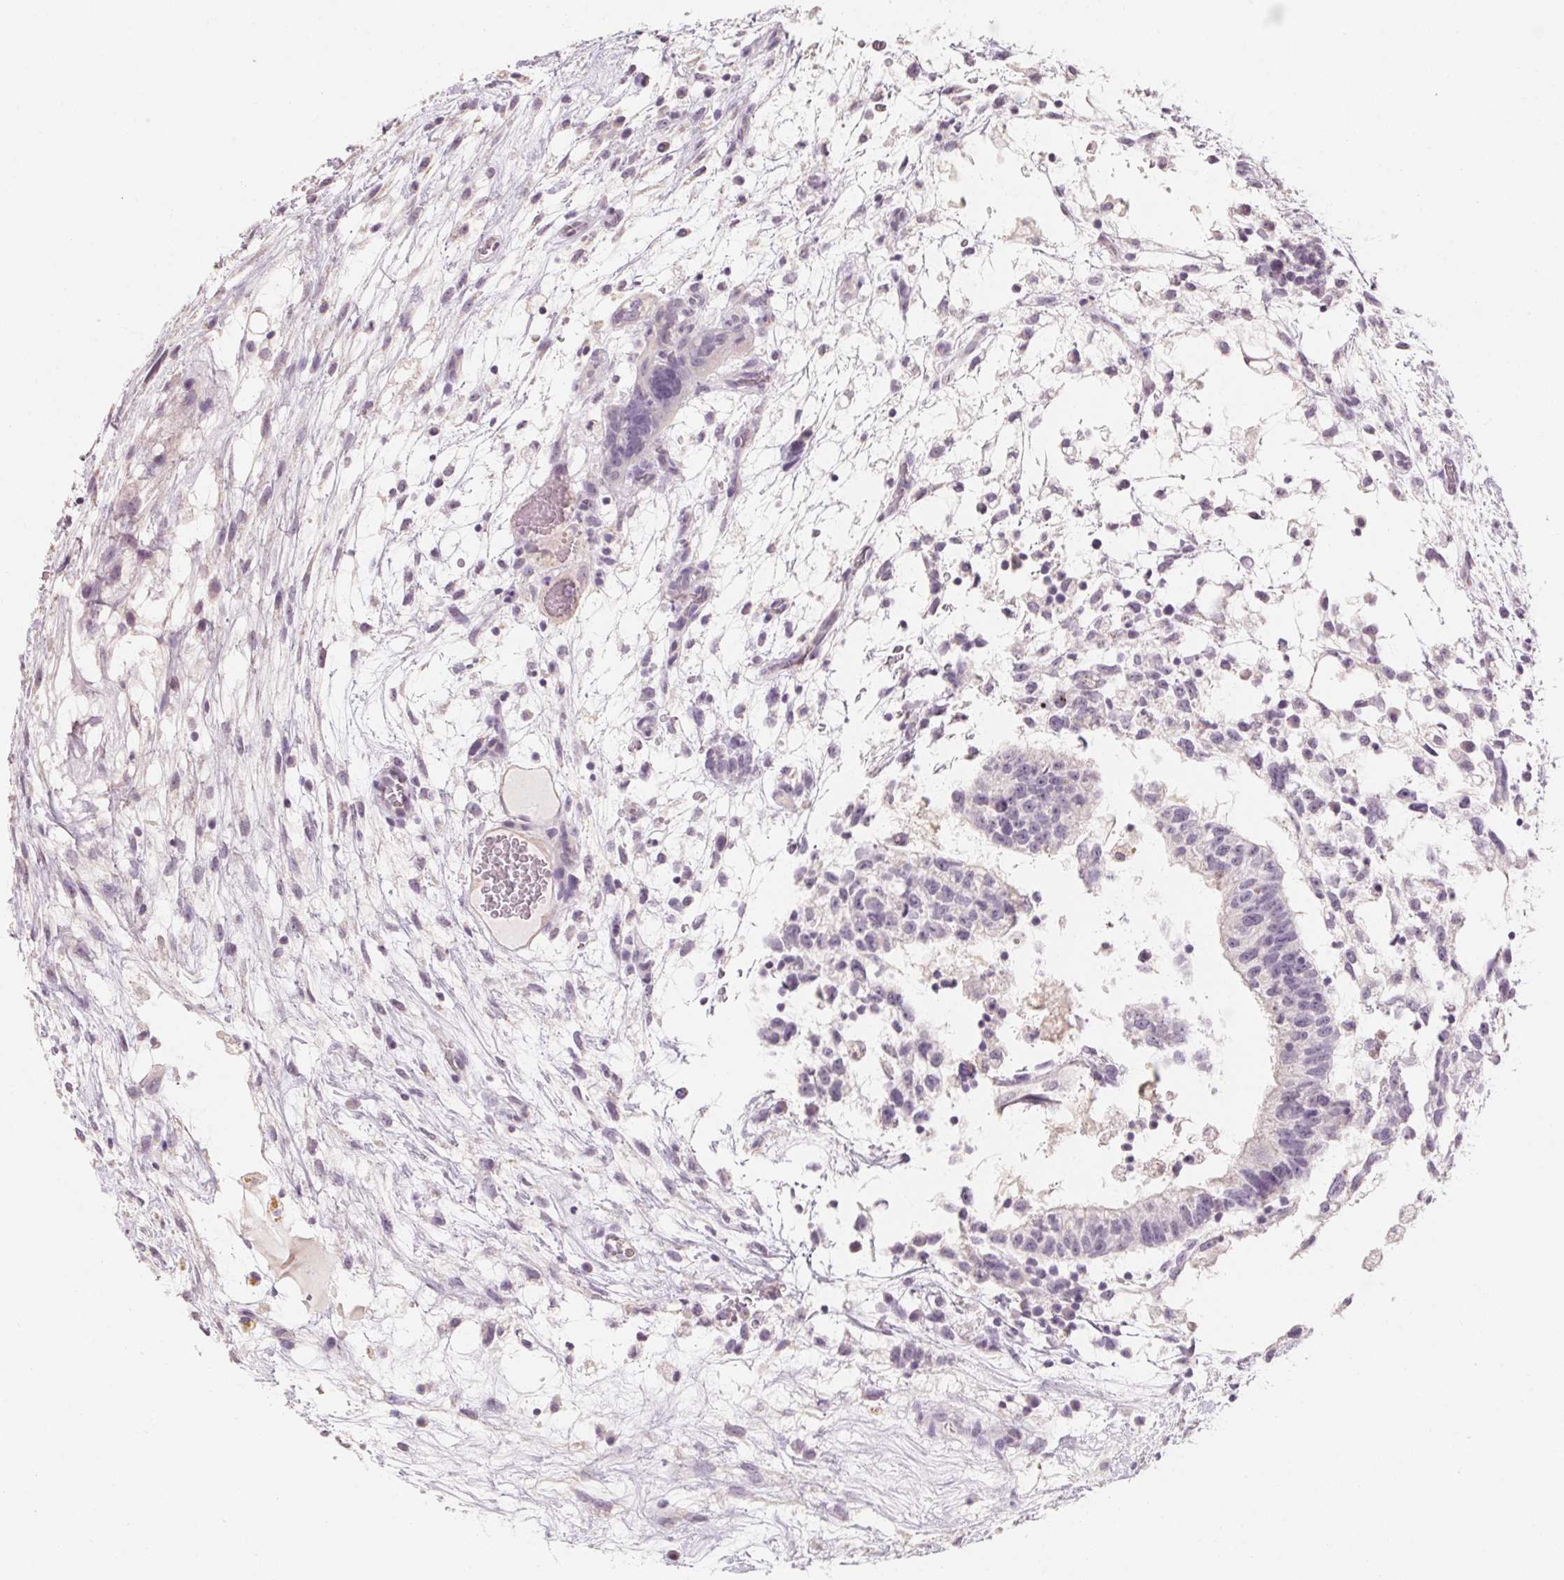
{"staining": {"intensity": "negative", "quantity": "none", "location": "none"}, "tissue": "testis cancer", "cell_type": "Tumor cells", "image_type": "cancer", "snomed": [{"axis": "morphology", "description": "Normal tissue, NOS"}, {"axis": "morphology", "description": "Carcinoma, Embryonal, NOS"}, {"axis": "topography", "description": "Testis"}], "caption": "Tumor cells are negative for protein expression in human testis cancer. Nuclei are stained in blue.", "gene": "CAPZA3", "patient": {"sex": "male", "age": 32}}